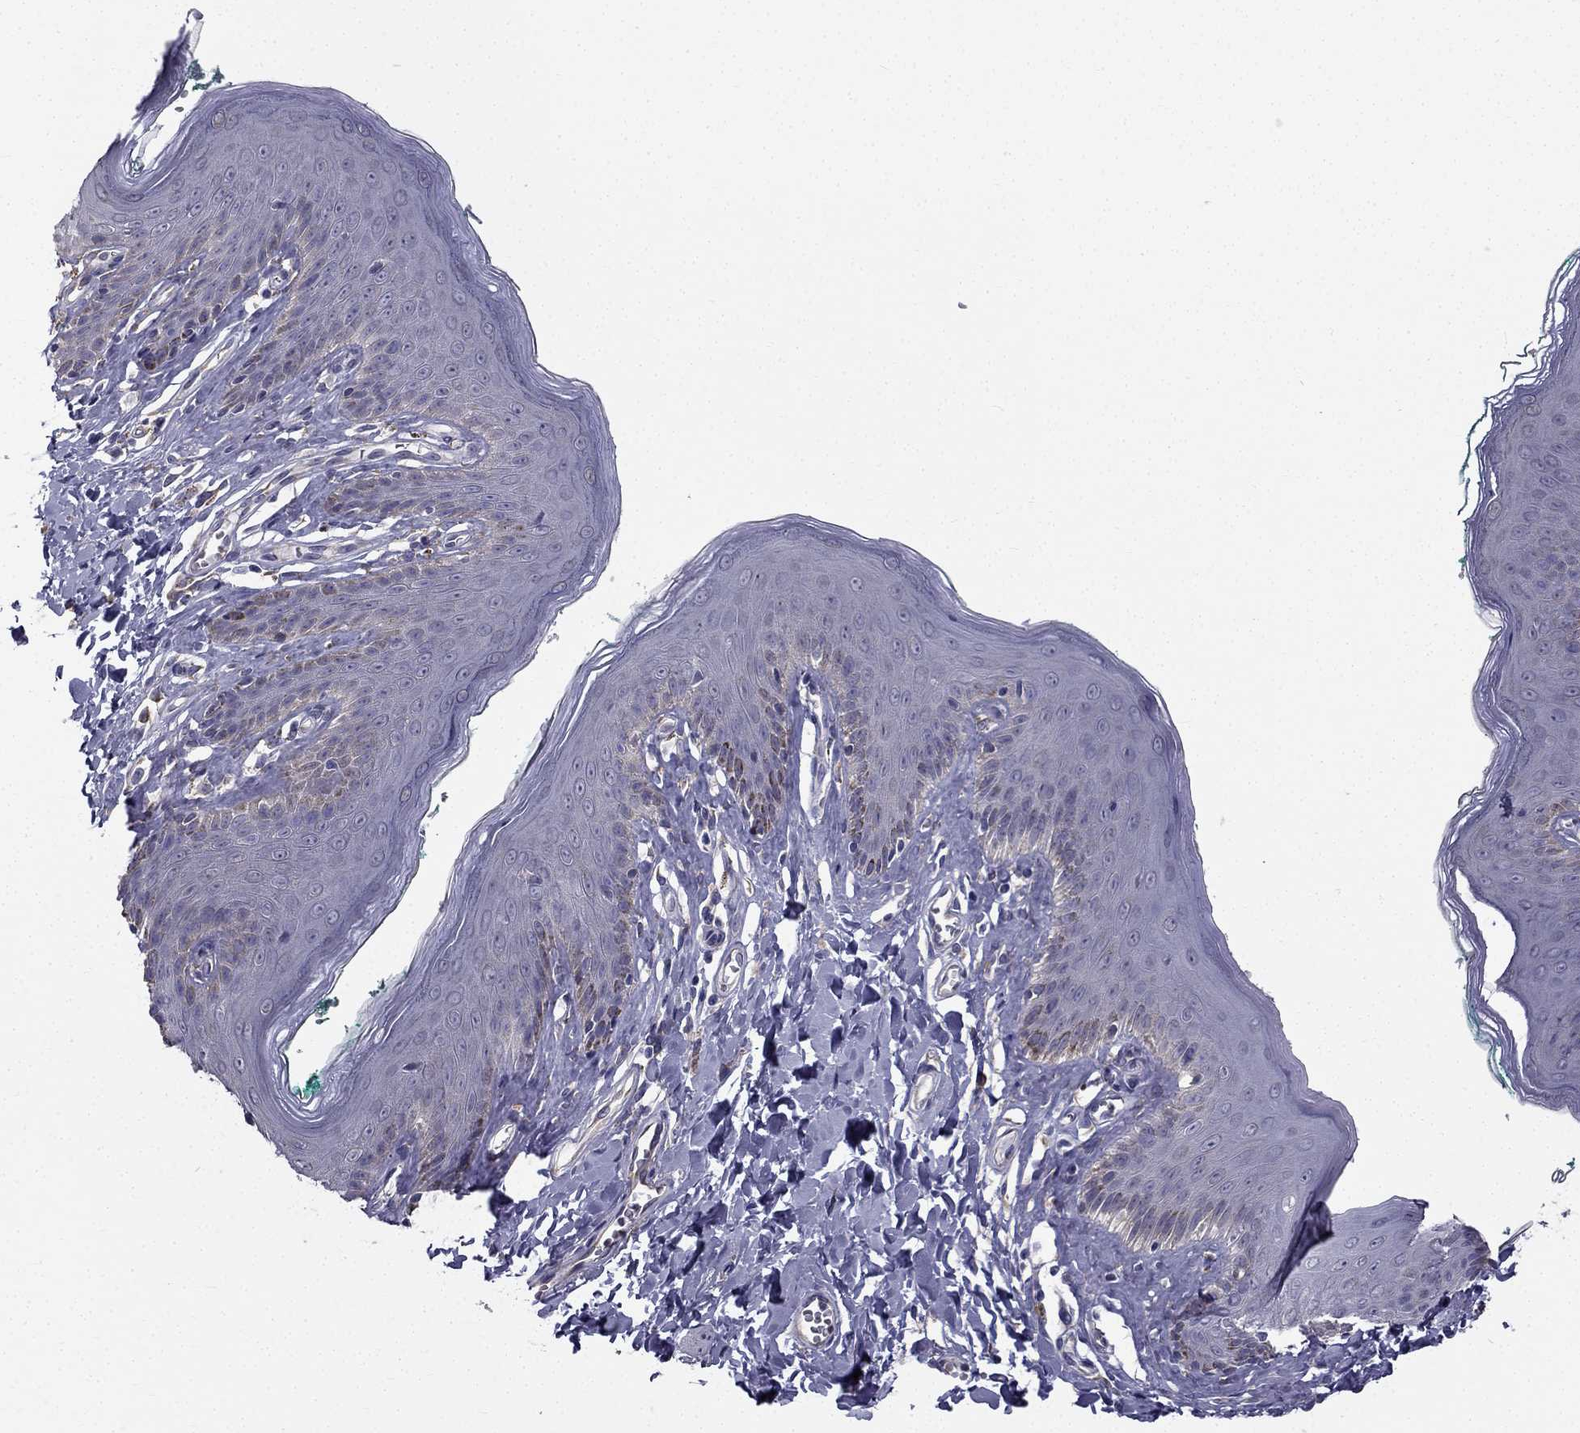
{"staining": {"intensity": "negative", "quantity": "none", "location": "none"}, "tissue": "skin", "cell_type": "Epidermal cells", "image_type": "normal", "snomed": [{"axis": "morphology", "description": "Normal tissue, NOS"}, {"axis": "topography", "description": "Vulva"}], "caption": "This is an immunohistochemistry (IHC) image of normal human skin. There is no expression in epidermal cells.", "gene": "CCDC40", "patient": {"sex": "female", "age": 66}}